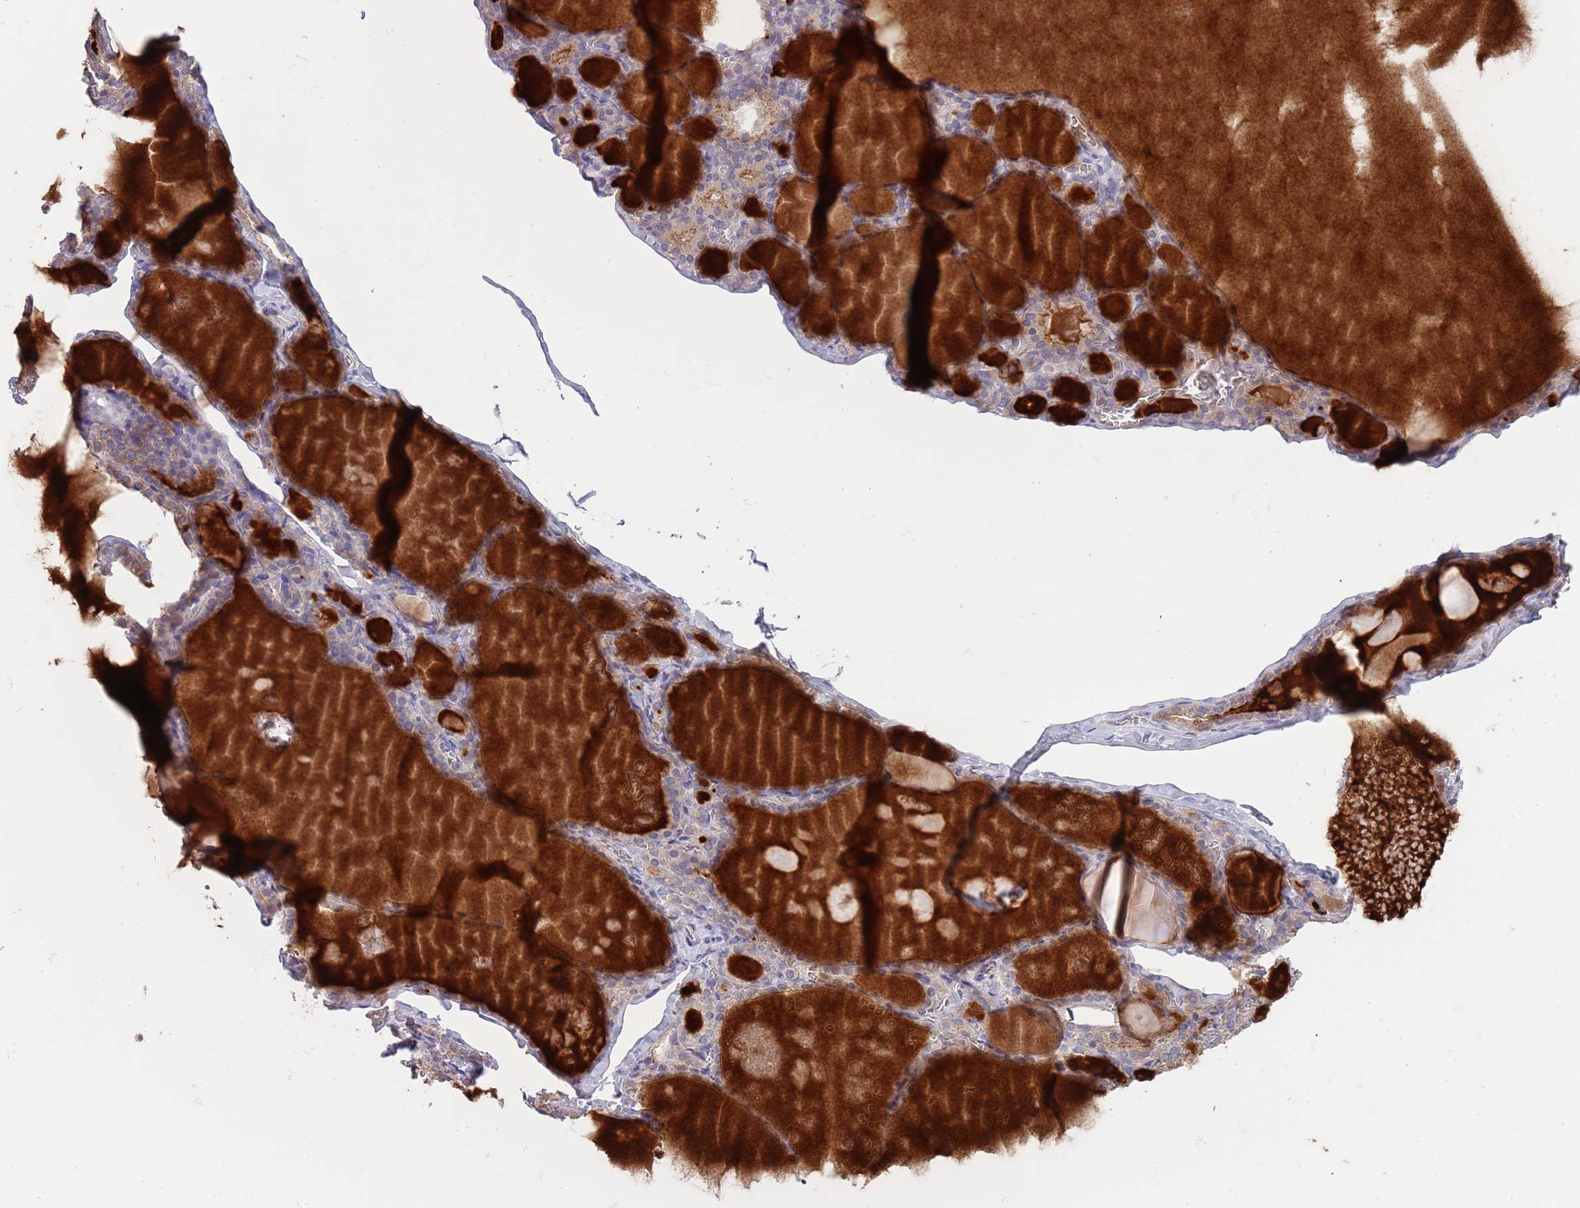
{"staining": {"intensity": "weak", "quantity": "<25%", "location": "cytoplasmic/membranous"}, "tissue": "thyroid gland", "cell_type": "Glandular cells", "image_type": "normal", "snomed": [{"axis": "morphology", "description": "Normal tissue, NOS"}, {"axis": "topography", "description": "Thyroid gland"}], "caption": "Glandular cells show no significant staining in benign thyroid gland. The staining was performed using DAB to visualize the protein expression in brown, while the nuclei were stained in blue with hematoxylin (Magnification: 20x).", "gene": "ABCC10", "patient": {"sex": "male", "age": 56}}